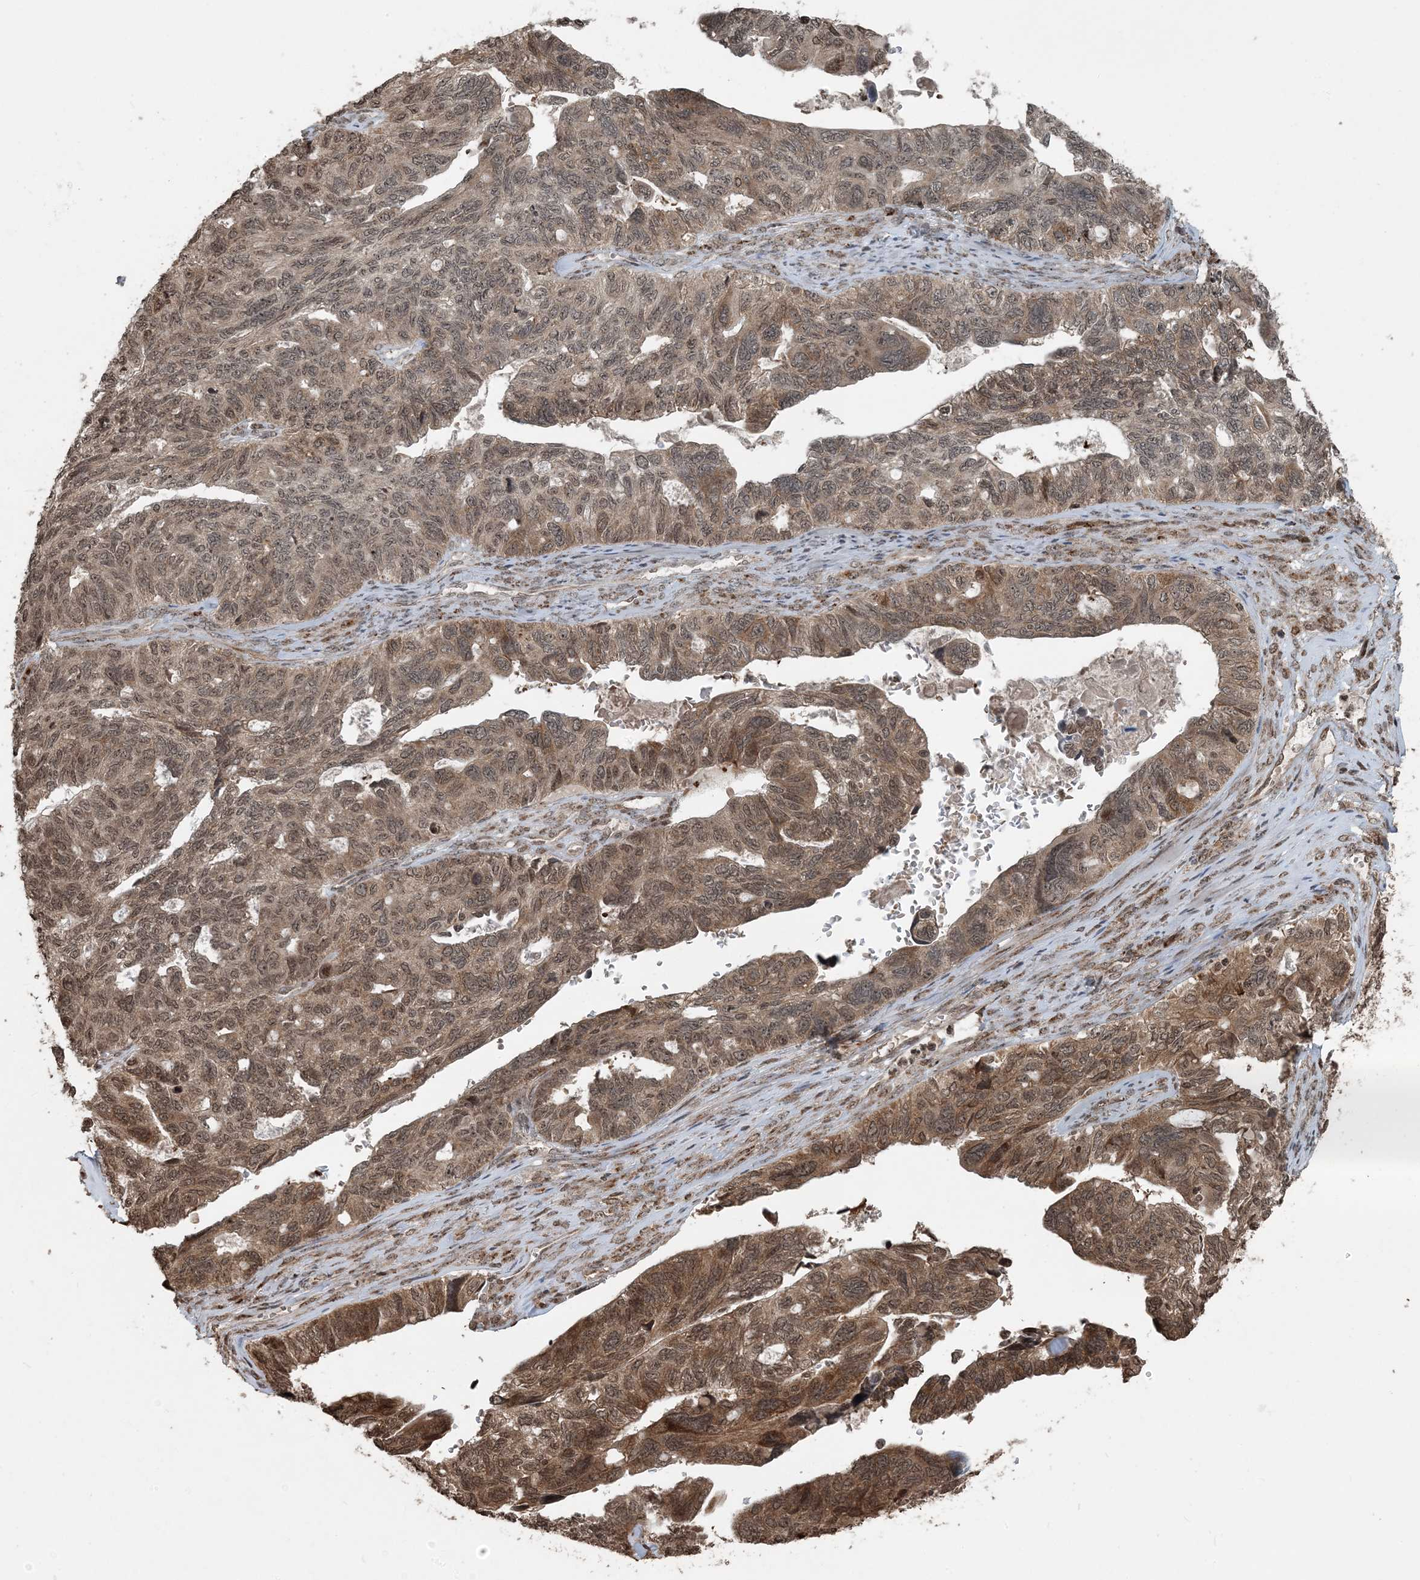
{"staining": {"intensity": "moderate", "quantity": ">75%", "location": "cytoplasmic/membranous,nuclear"}, "tissue": "ovarian cancer", "cell_type": "Tumor cells", "image_type": "cancer", "snomed": [{"axis": "morphology", "description": "Cystadenocarcinoma, serous, NOS"}, {"axis": "topography", "description": "Ovary"}], "caption": "Immunohistochemical staining of ovarian serous cystadenocarcinoma shows medium levels of moderate cytoplasmic/membranous and nuclear expression in about >75% of tumor cells. Immunohistochemistry stains the protein in brown and the nuclei are stained blue.", "gene": "ZFAND2B", "patient": {"sex": "female", "age": 79}}